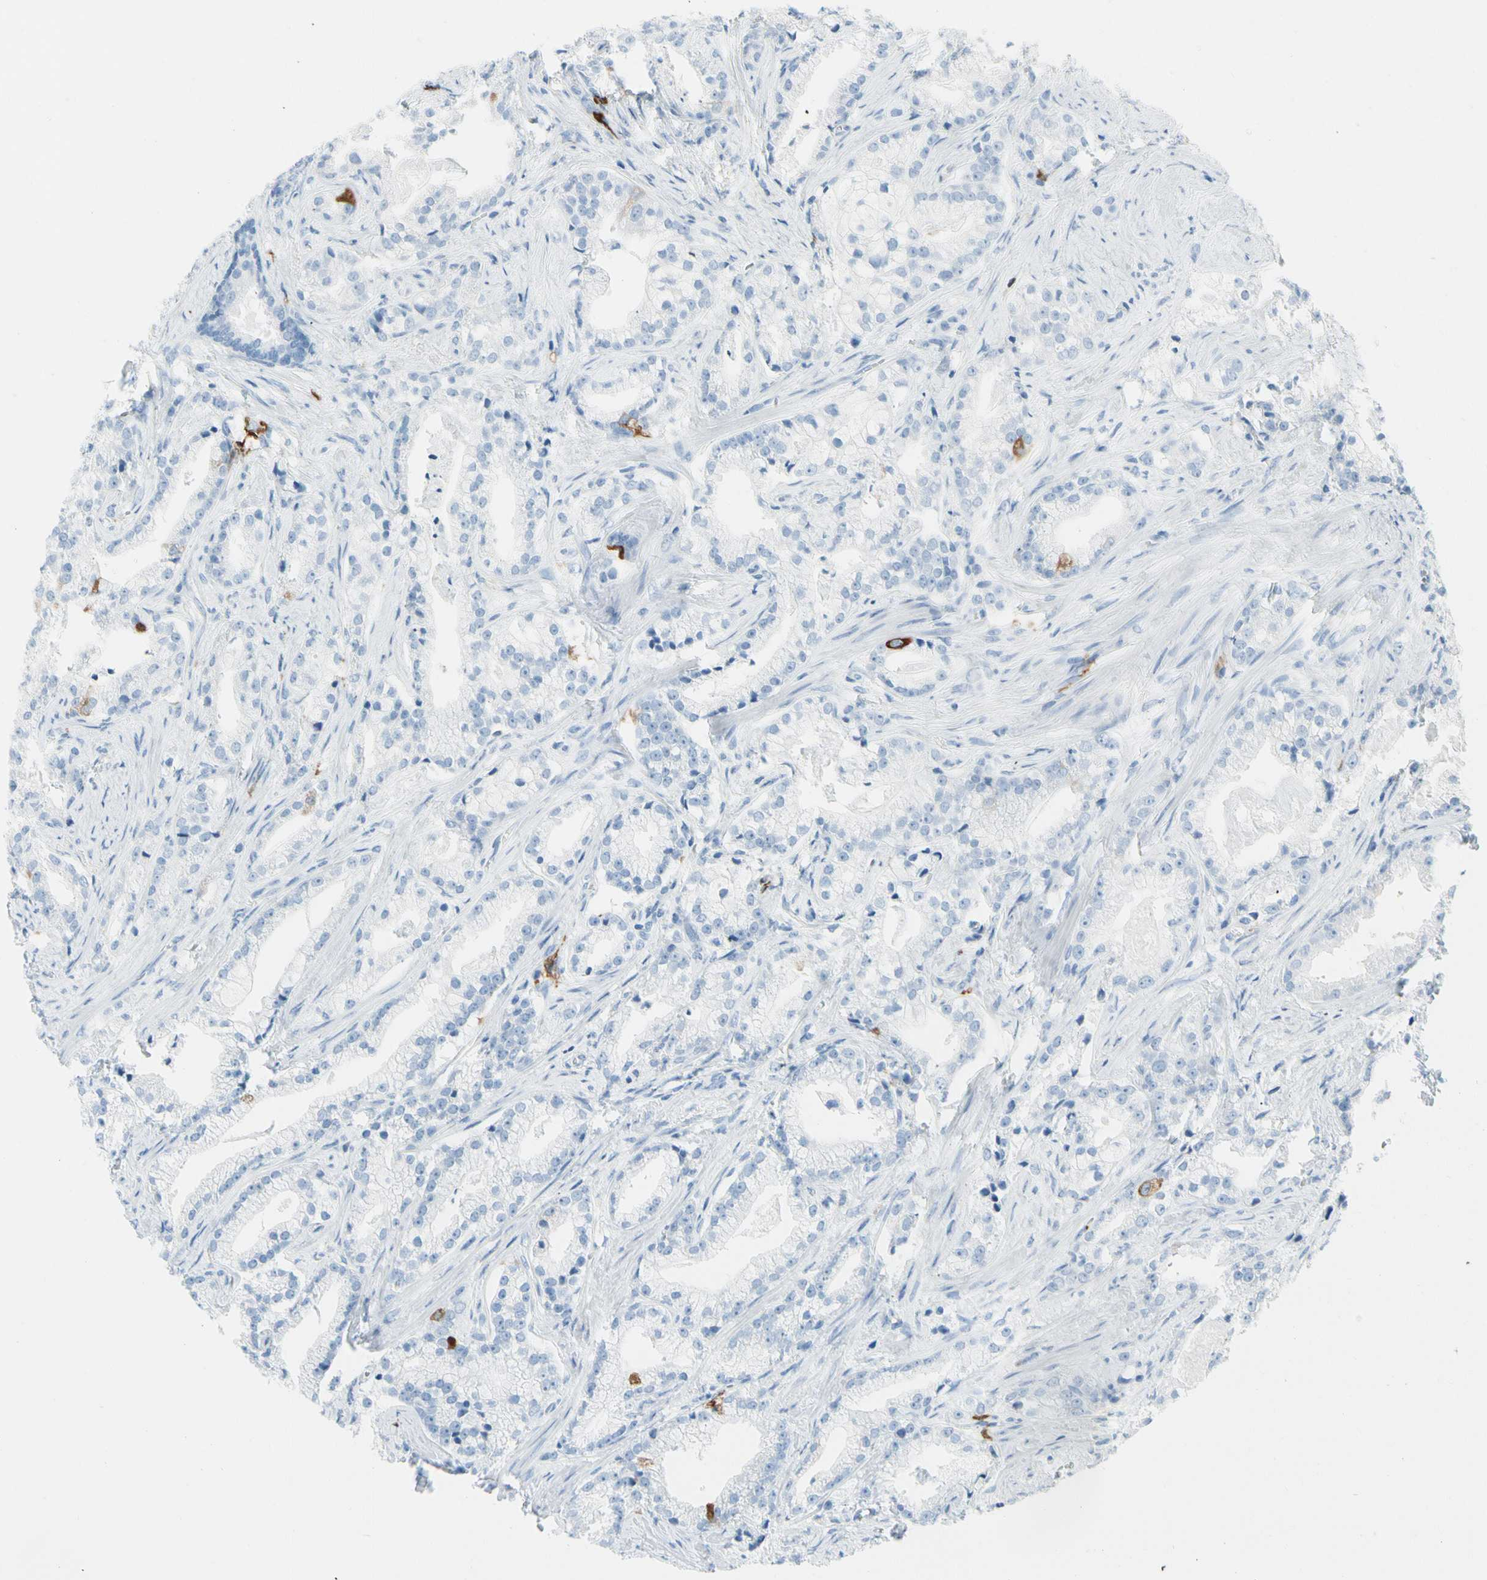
{"staining": {"intensity": "weak", "quantity": "<25%", "location": "cytoplasmic/membranous"}, "tissue": "prostate cancer", "cell_type": "Tumor cells", "image_type": "cancer", "snomed": [{"axis": "morphology", "description": "Adenocarcinoma, Low grade"}, {"axis": "topography", "description": "Prostate"}], "caption": "This micrograph is of prostate low-grade adenocarcinoma stained with immunohistochemistry (IHC) to label a protein in brown with the nuclei are counter-stained blue. There is no expression in tumor cells. (Stains: DAB (3,3'-diaminobenzidine) immunohistochemistry (IHC) with hematoxylin counter stain, Microscopy: brightfield microscopy at high magnification).", "gene": "TACC3", "patient": {"sex": "male", "age": 59}}